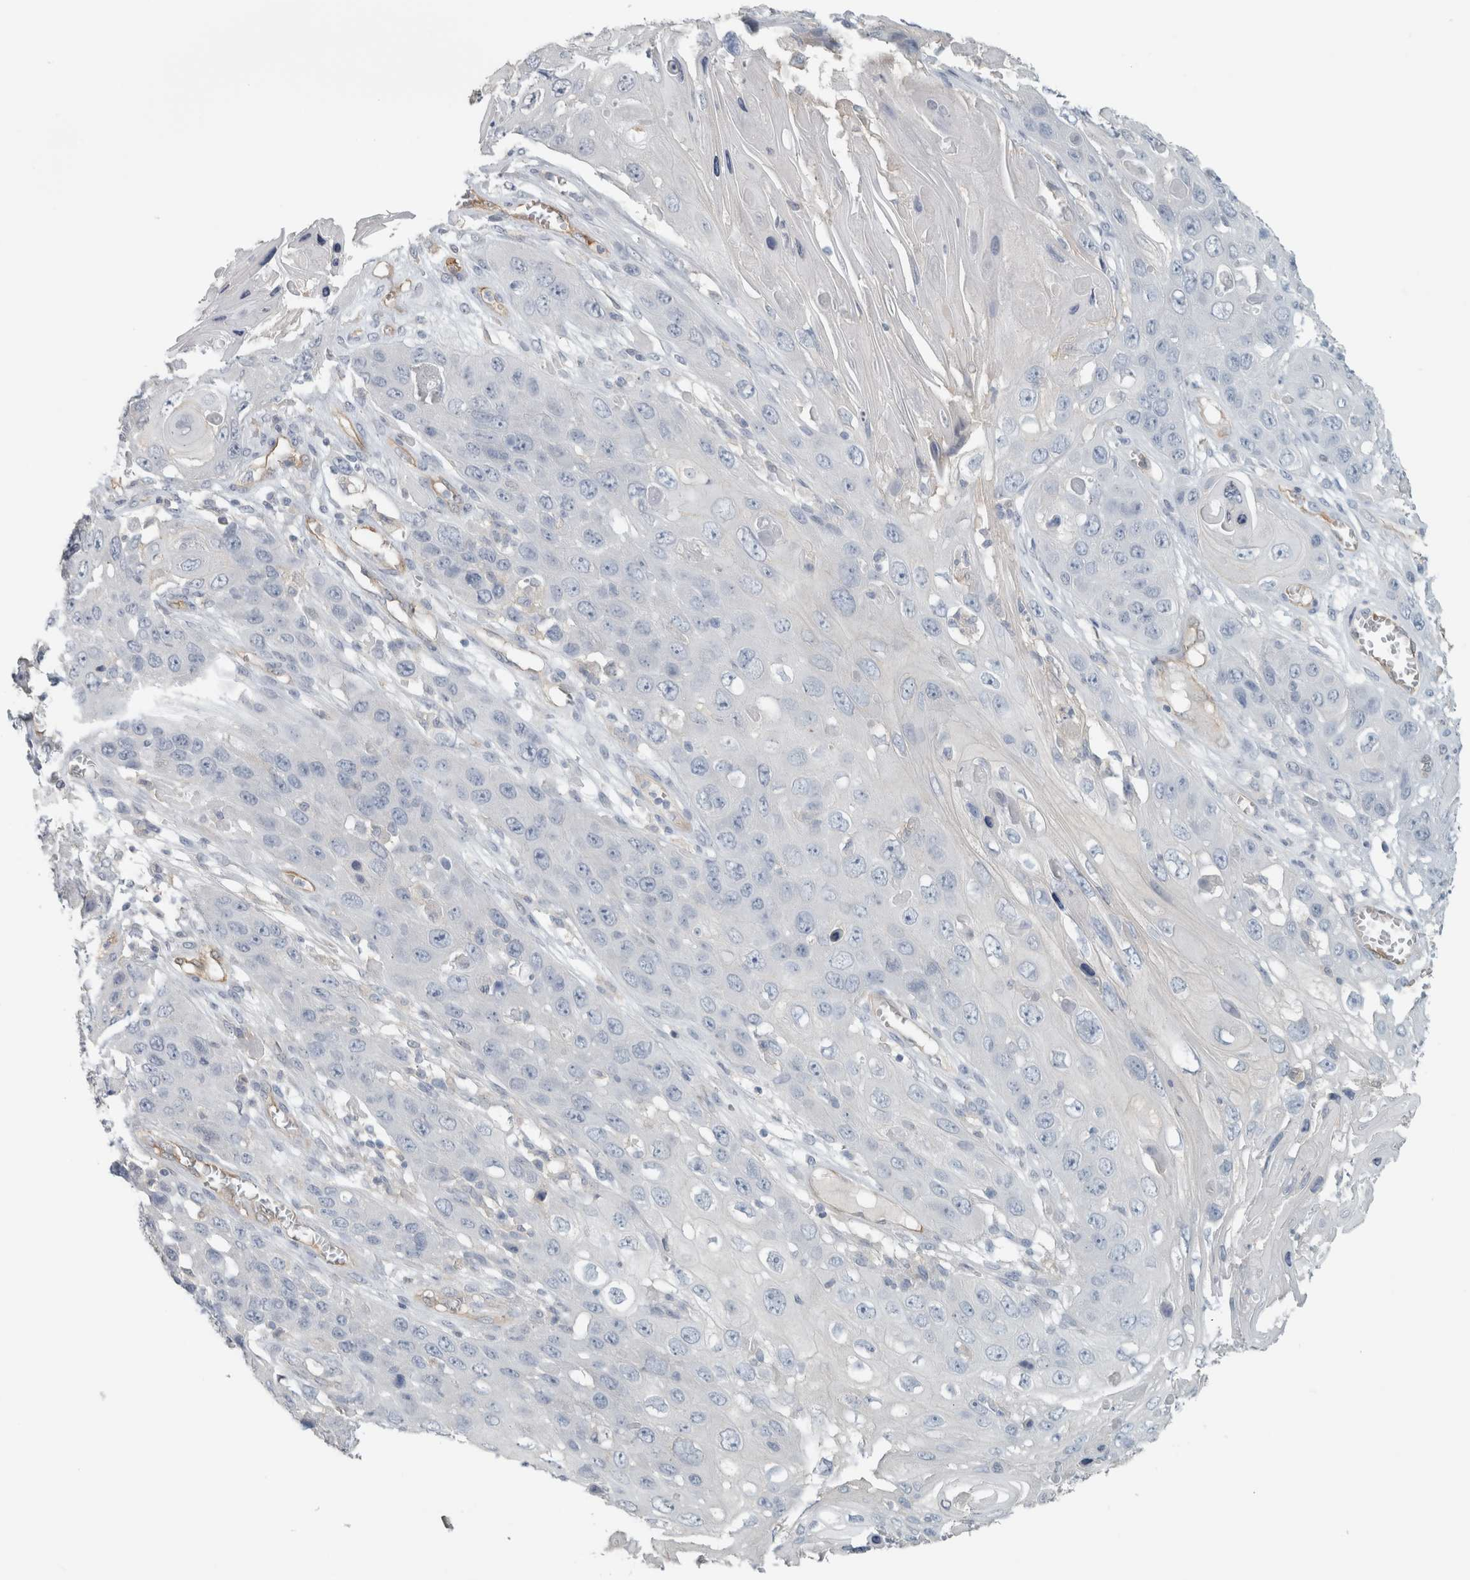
{"staining": {"intensity": "negative", "quantity": "none", "location": "none"}, "tissue": "skin cancer", "cell_type": "Tumor cells", "image_type": "cancer", "snomed": [{"axis": "morphology", "description": "Squamous cell carcinoma, NOS"}, {"axis": "topography", "description": "Skin"}], "caption": "Immunohistochemical staining of skin cancer displays no significant staining in tumor cells.", "gene": "SCIN", "patient": {"sex": "male", "age": 55}}